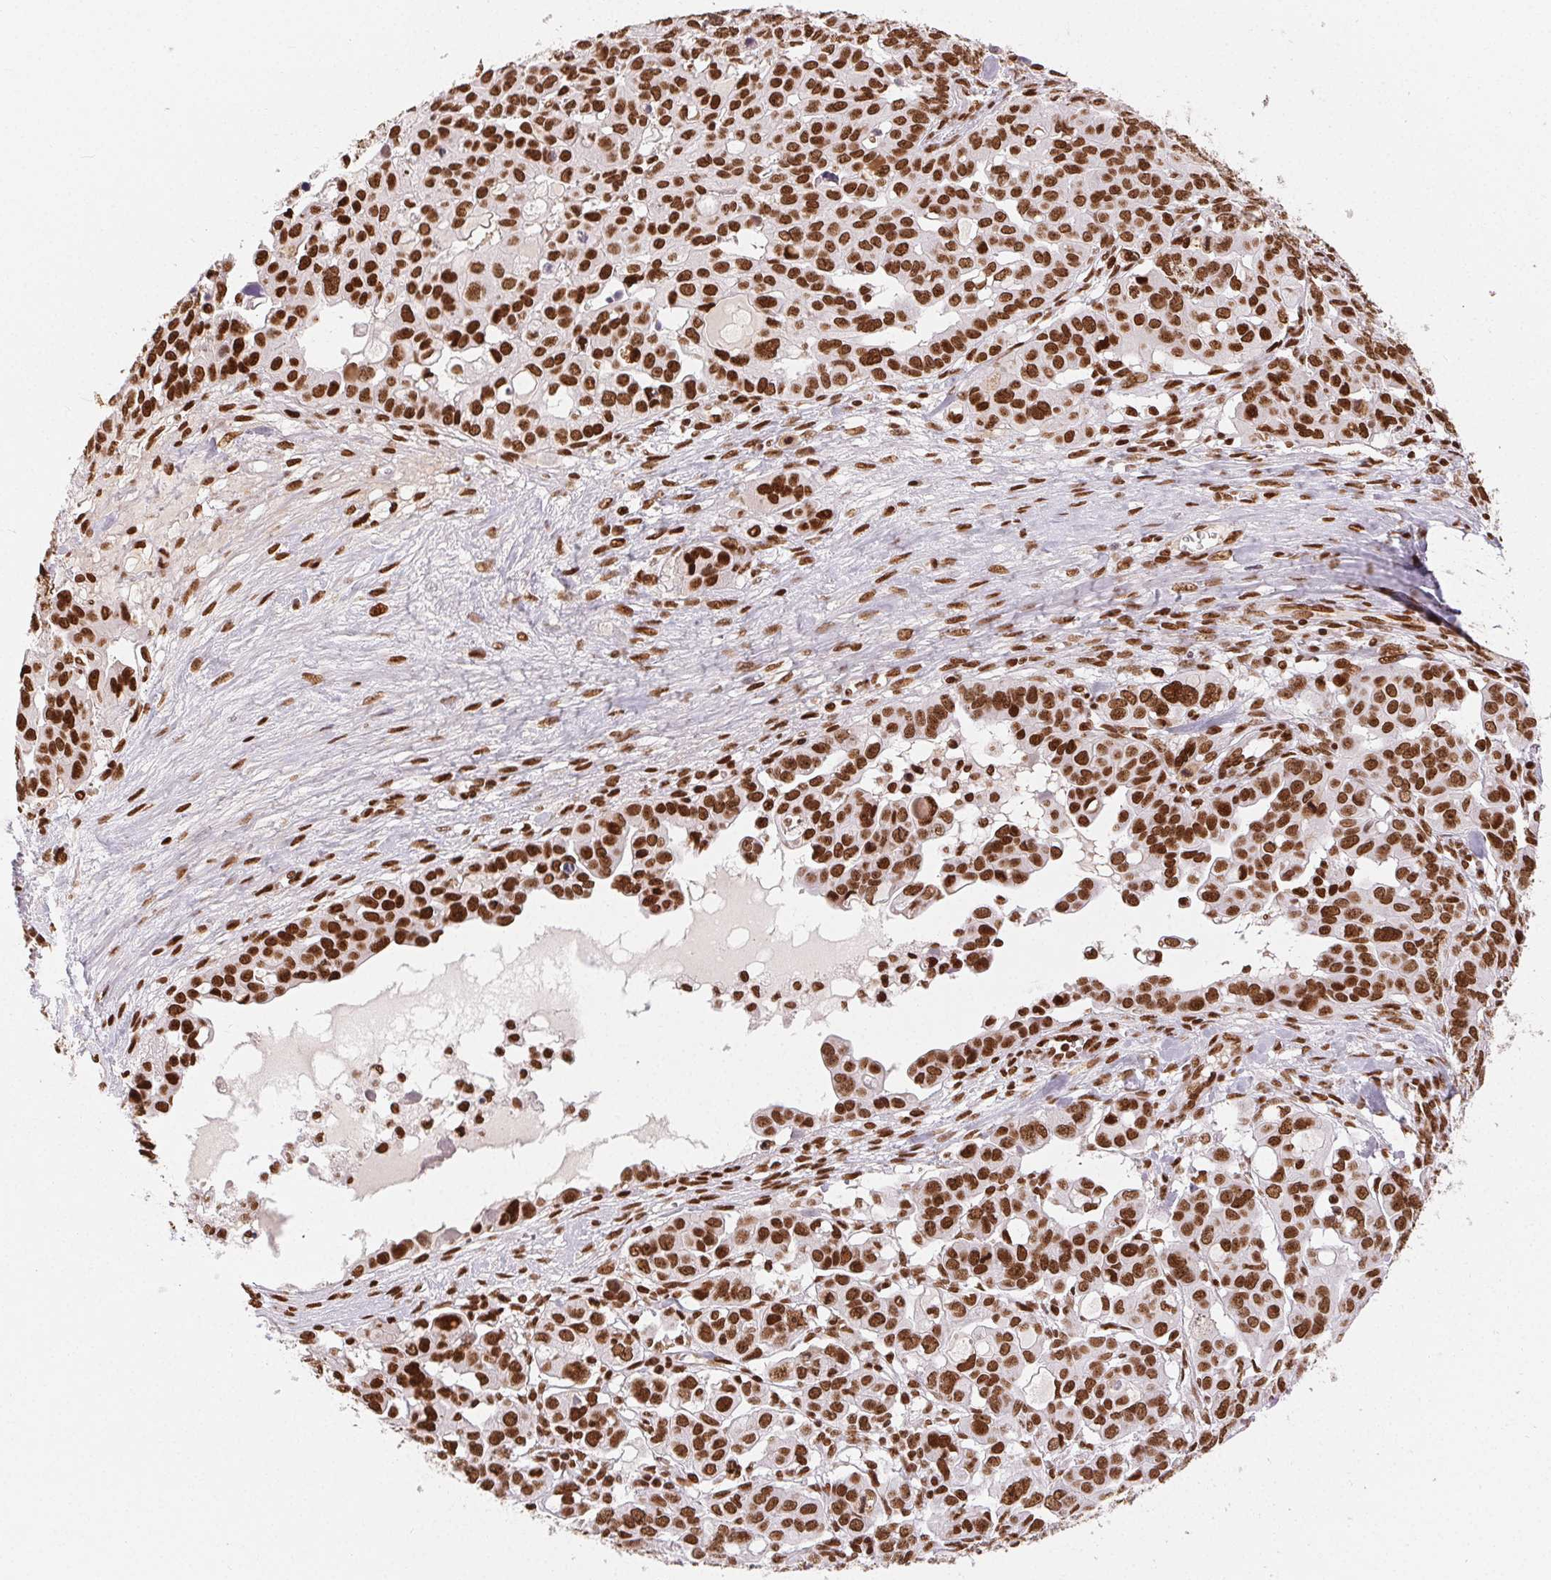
{"staining": {"intensity": "strong", "quantity": ">75%", "location": "nuclear"}, "tissue": "ovarian cancer", "cell_type": "Tumor cells", "image_type": "cancer", "snomed": [{"axis": "morphology", "description": "Carcinoma, endometroid"}, {"axis": "topography", "description": "Ovary"}], "caption": "Ovarian cancer (endometroid carcinoma) stained with DAB (3,3'-diaminobenzidine) IHC reveals high levels of strong nuclear positivity in approximately >75% of tumor cells. (DAB = brown stain, brightfield microscopy at high magnification).", "gene": "ZNF80", "patient": {"sex": "female", "age": 78}}